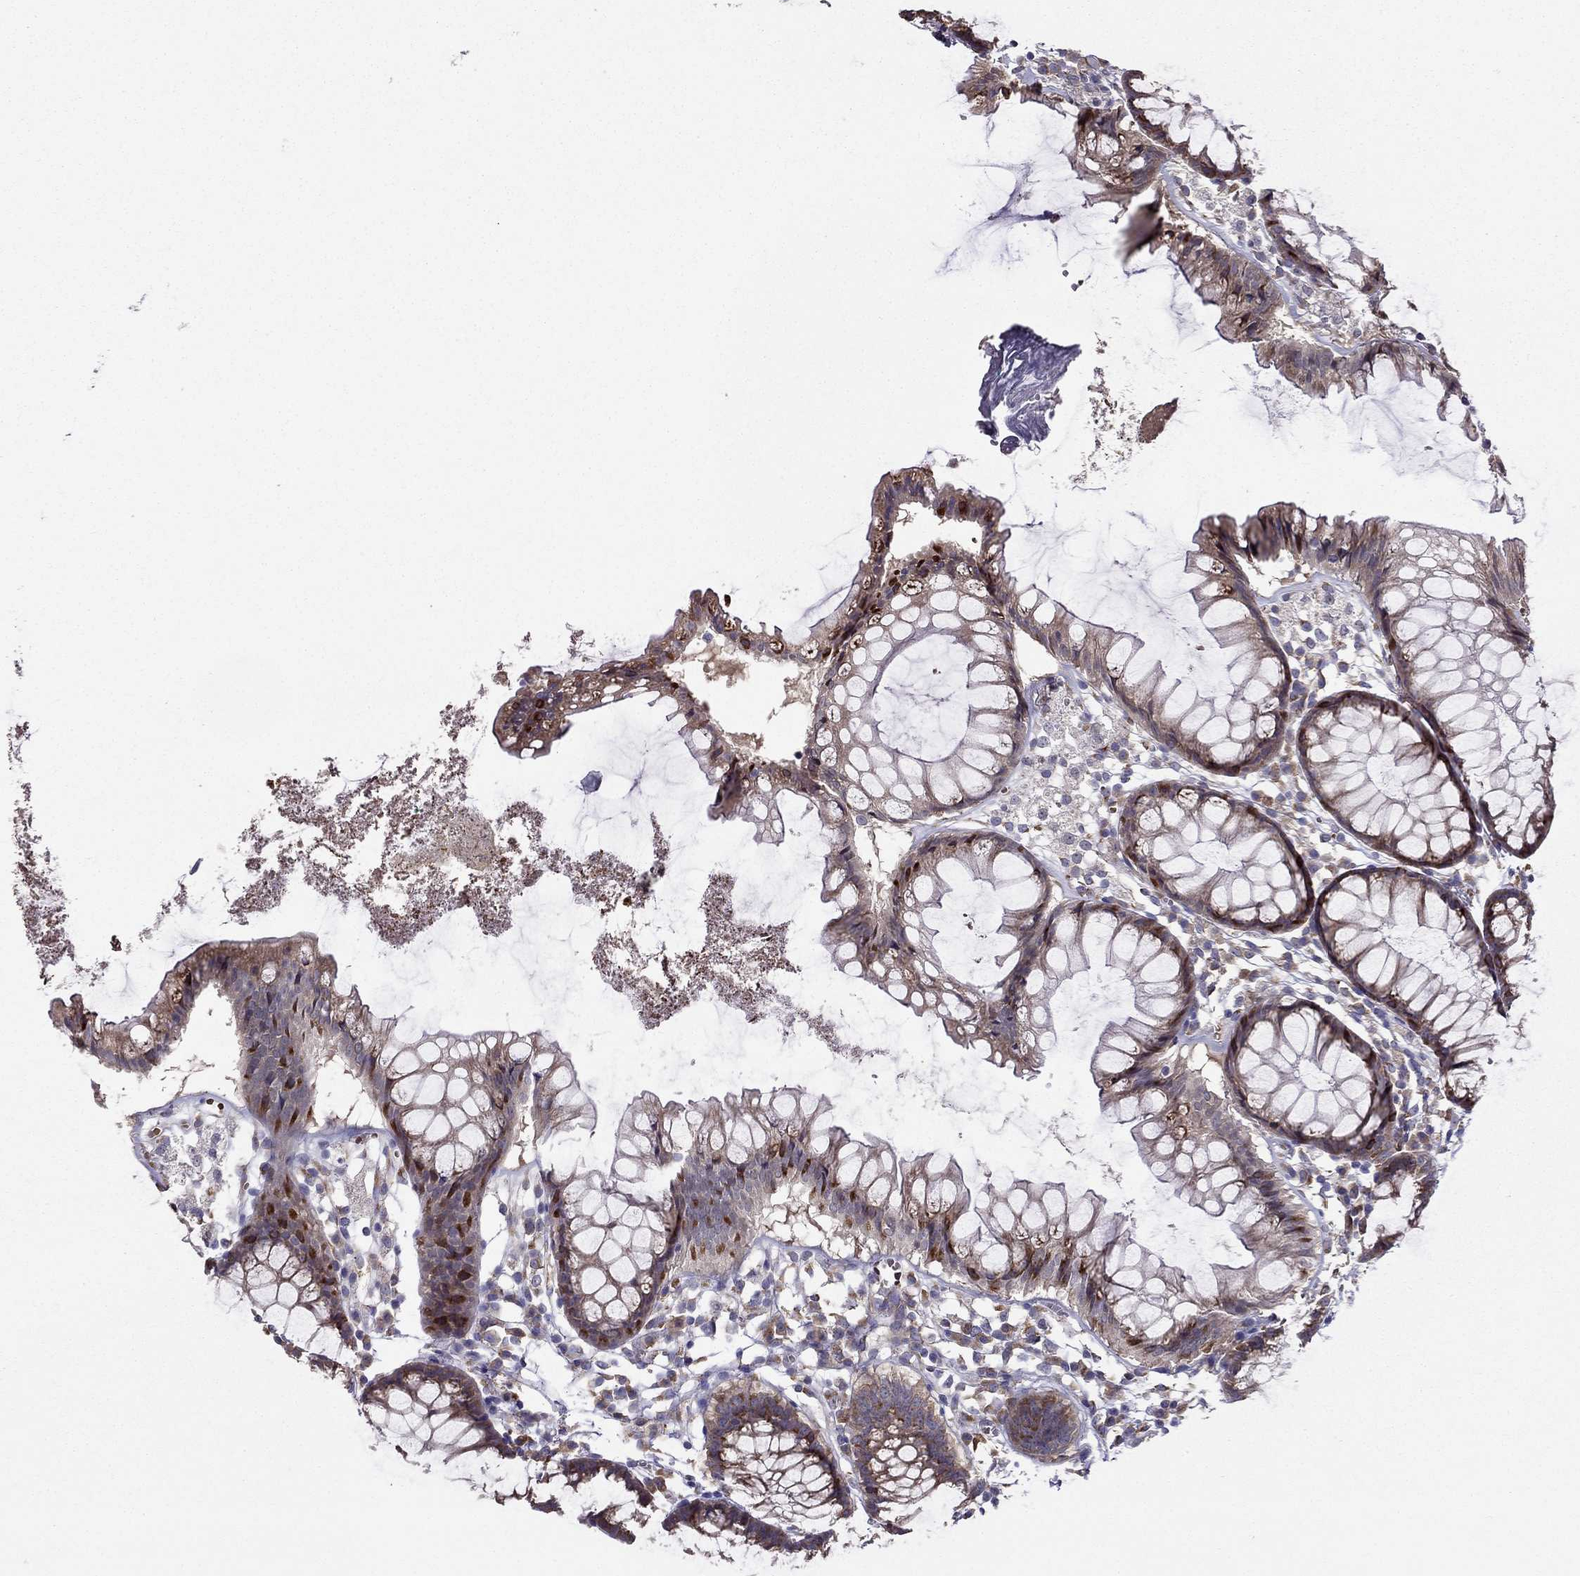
{"staining": {"intensity": "weak", "quantity": "<25%", "location": "cytoplasmic/membranous"}, "tissue": "colon", "cell_type": "Endothelial cells", "image_type": "normal", "snomed": [{"axis": "morphology", "description": "Normal tissue, NOS"}, {"axis": "morphology", "description": "Adenocarcinoma, NOS"}, {"axis": "topography", "description": "Colon"}], "caption": "This is a micrograph of IHC staining of normal colon, which shows no positivity in endothelial cells. Nuclei are stained in blue.", "gene": "ARHGEF28", "patient": {"sex": "male", "age": 65}}